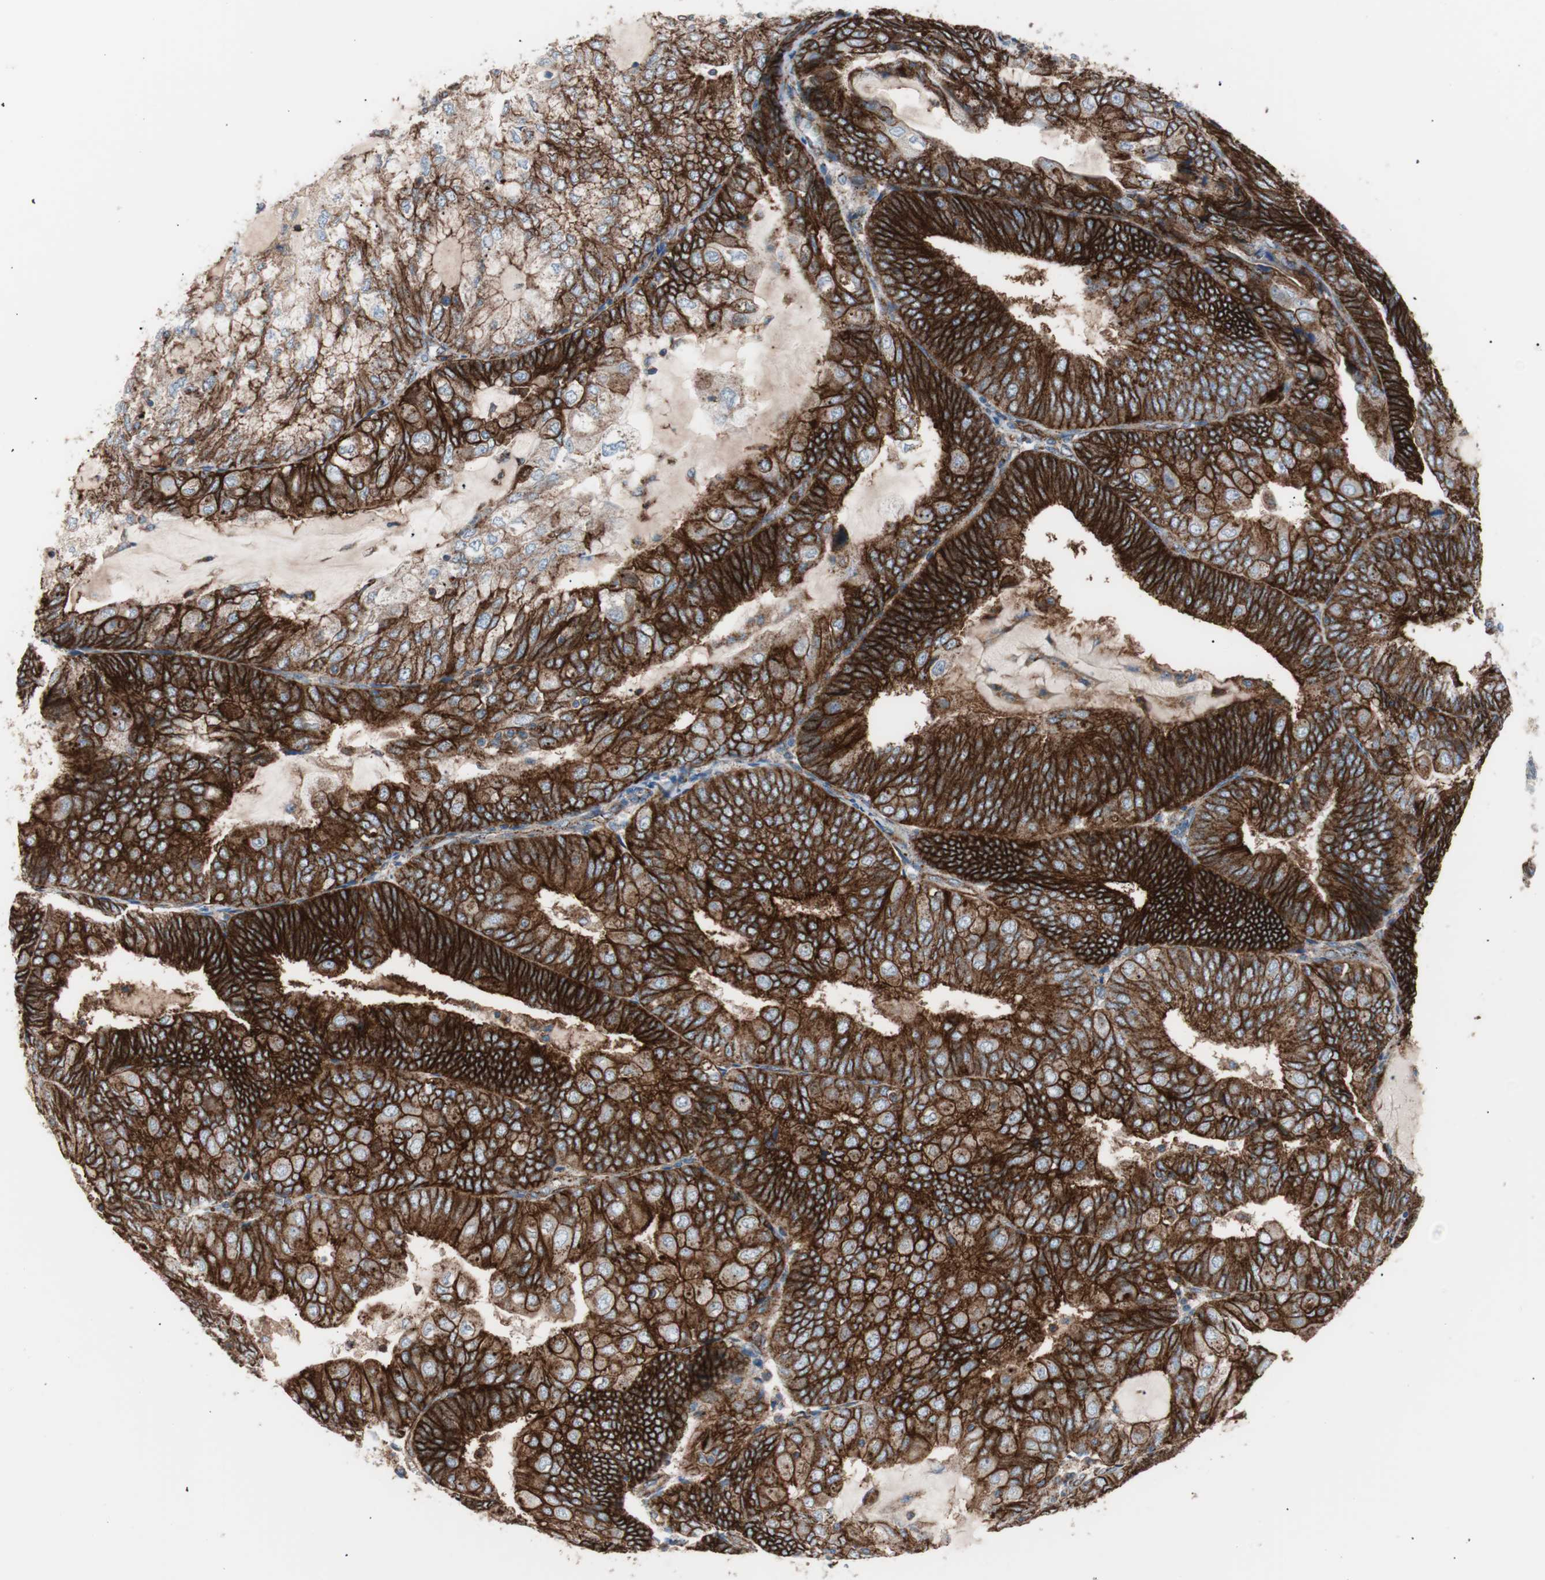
{"staining": {"intensity": "strong", "quantity": ">75%", "location": "cytoplasmic/membranous"}, "tissue": "endometrial cancer", "cell_type": "Tumor cells", "image_type": "cancer", "snomed": [{"axis": "morphology", "description": "Adenocarcinoma, NOS"}, {"axis": "topography", "description": "Endometrium"}], "caption": "The photomicrograph demonstrates immunohistochemical staining of adenocarcinoma (endometrial). There is strong cytoplasmic/membranous expression is present in approximately >75% of tumor cells.", "gene": "FLOT2", "patient": {"sex": "female", "age": 81}}